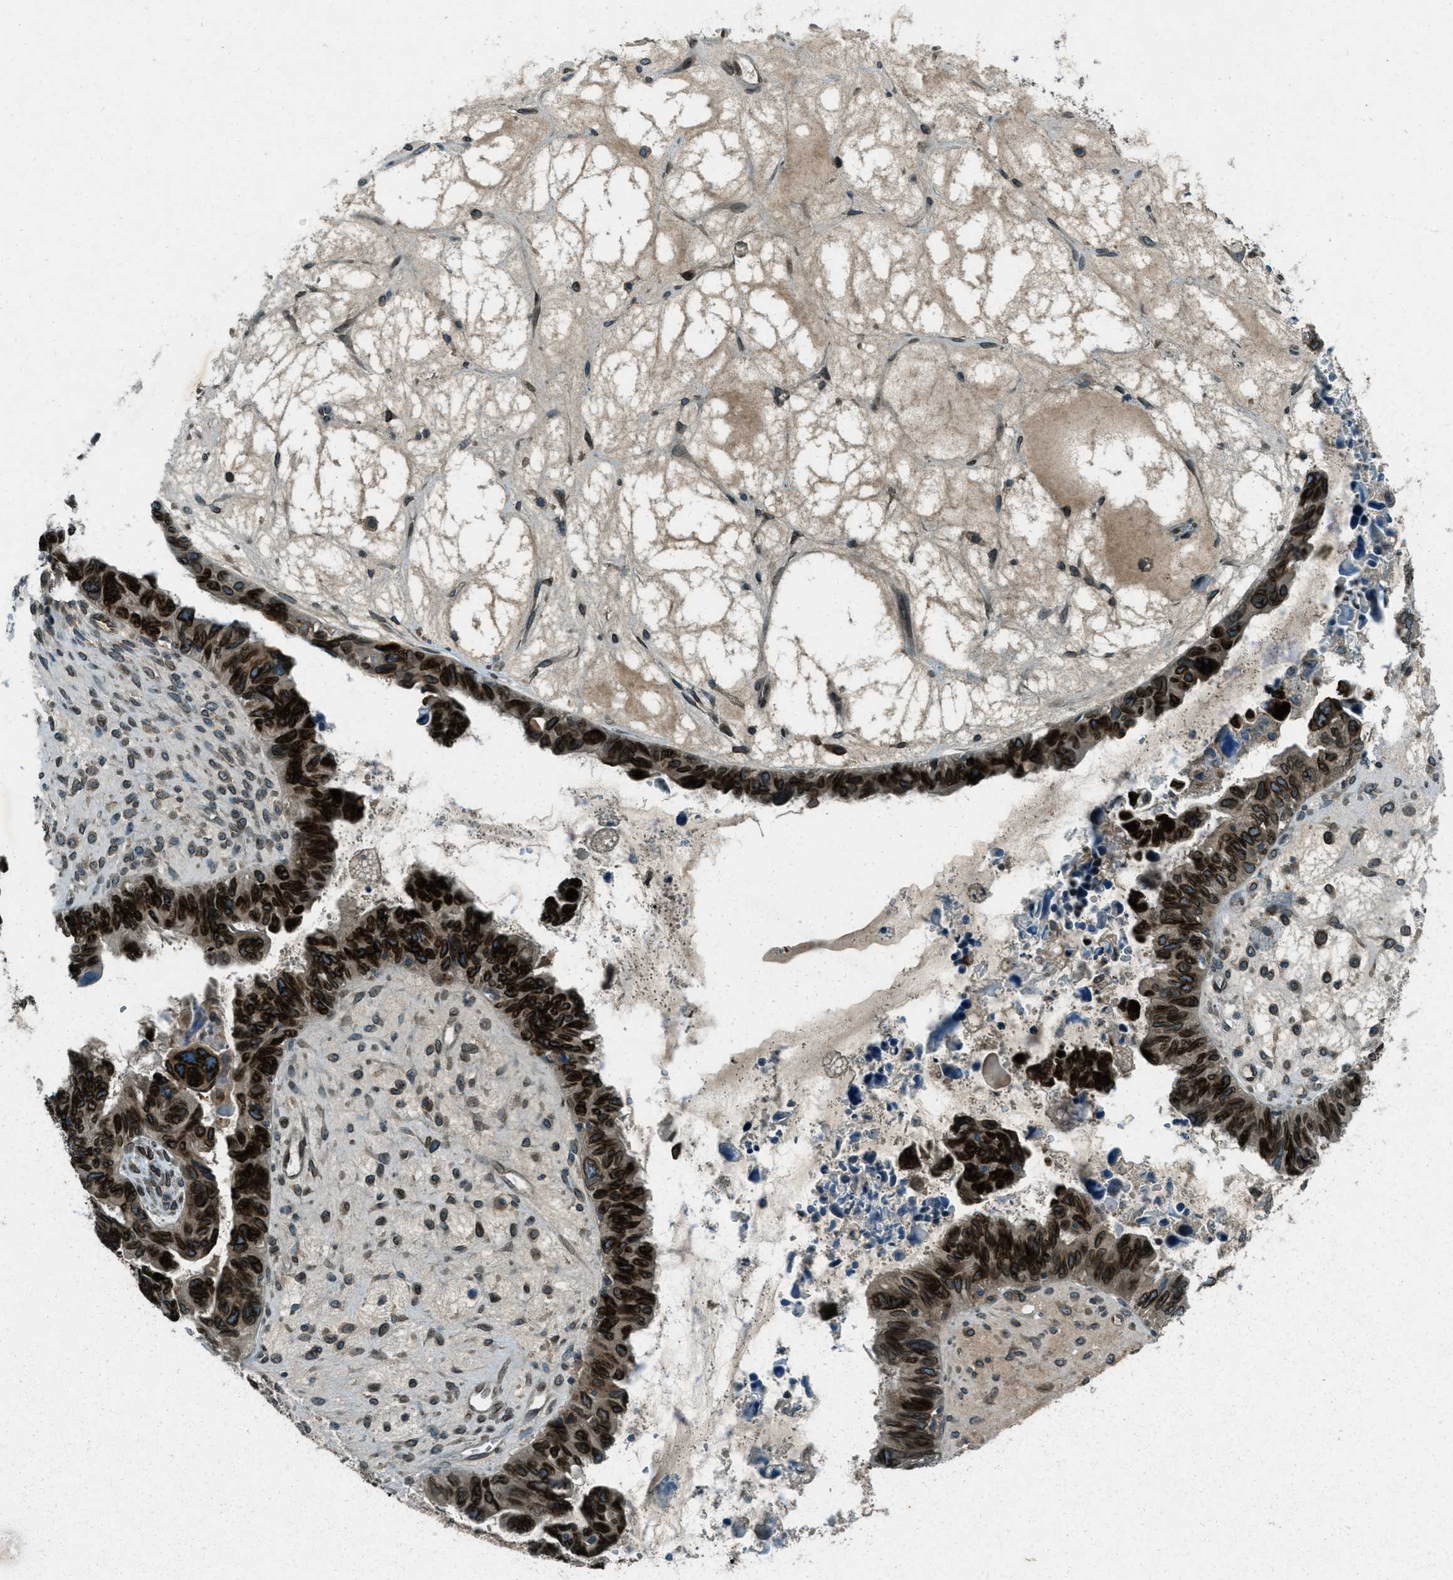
{"staining": {"intensity": "strong", "quantity": ">75%", "location": "cytoplasmic/membranous,nuclear"}, "tissue": "ovarian cancer", "cell_type": "Tumor cells", "image_type": "cancer", "snomed": [{"axis": "morphology", "description": "Cystadenocarcinoma, serous, NOS"}, {"axis": "topography", "description": "Ovary"}], "caption": "The immunohistochemical stain labels strong cytoplasmic/membranous and nuclear positivity in tumor cells of ovarian cancer tissue.", "gene": "LEMD2", "patient": {"sex": "female", "age": 79}}